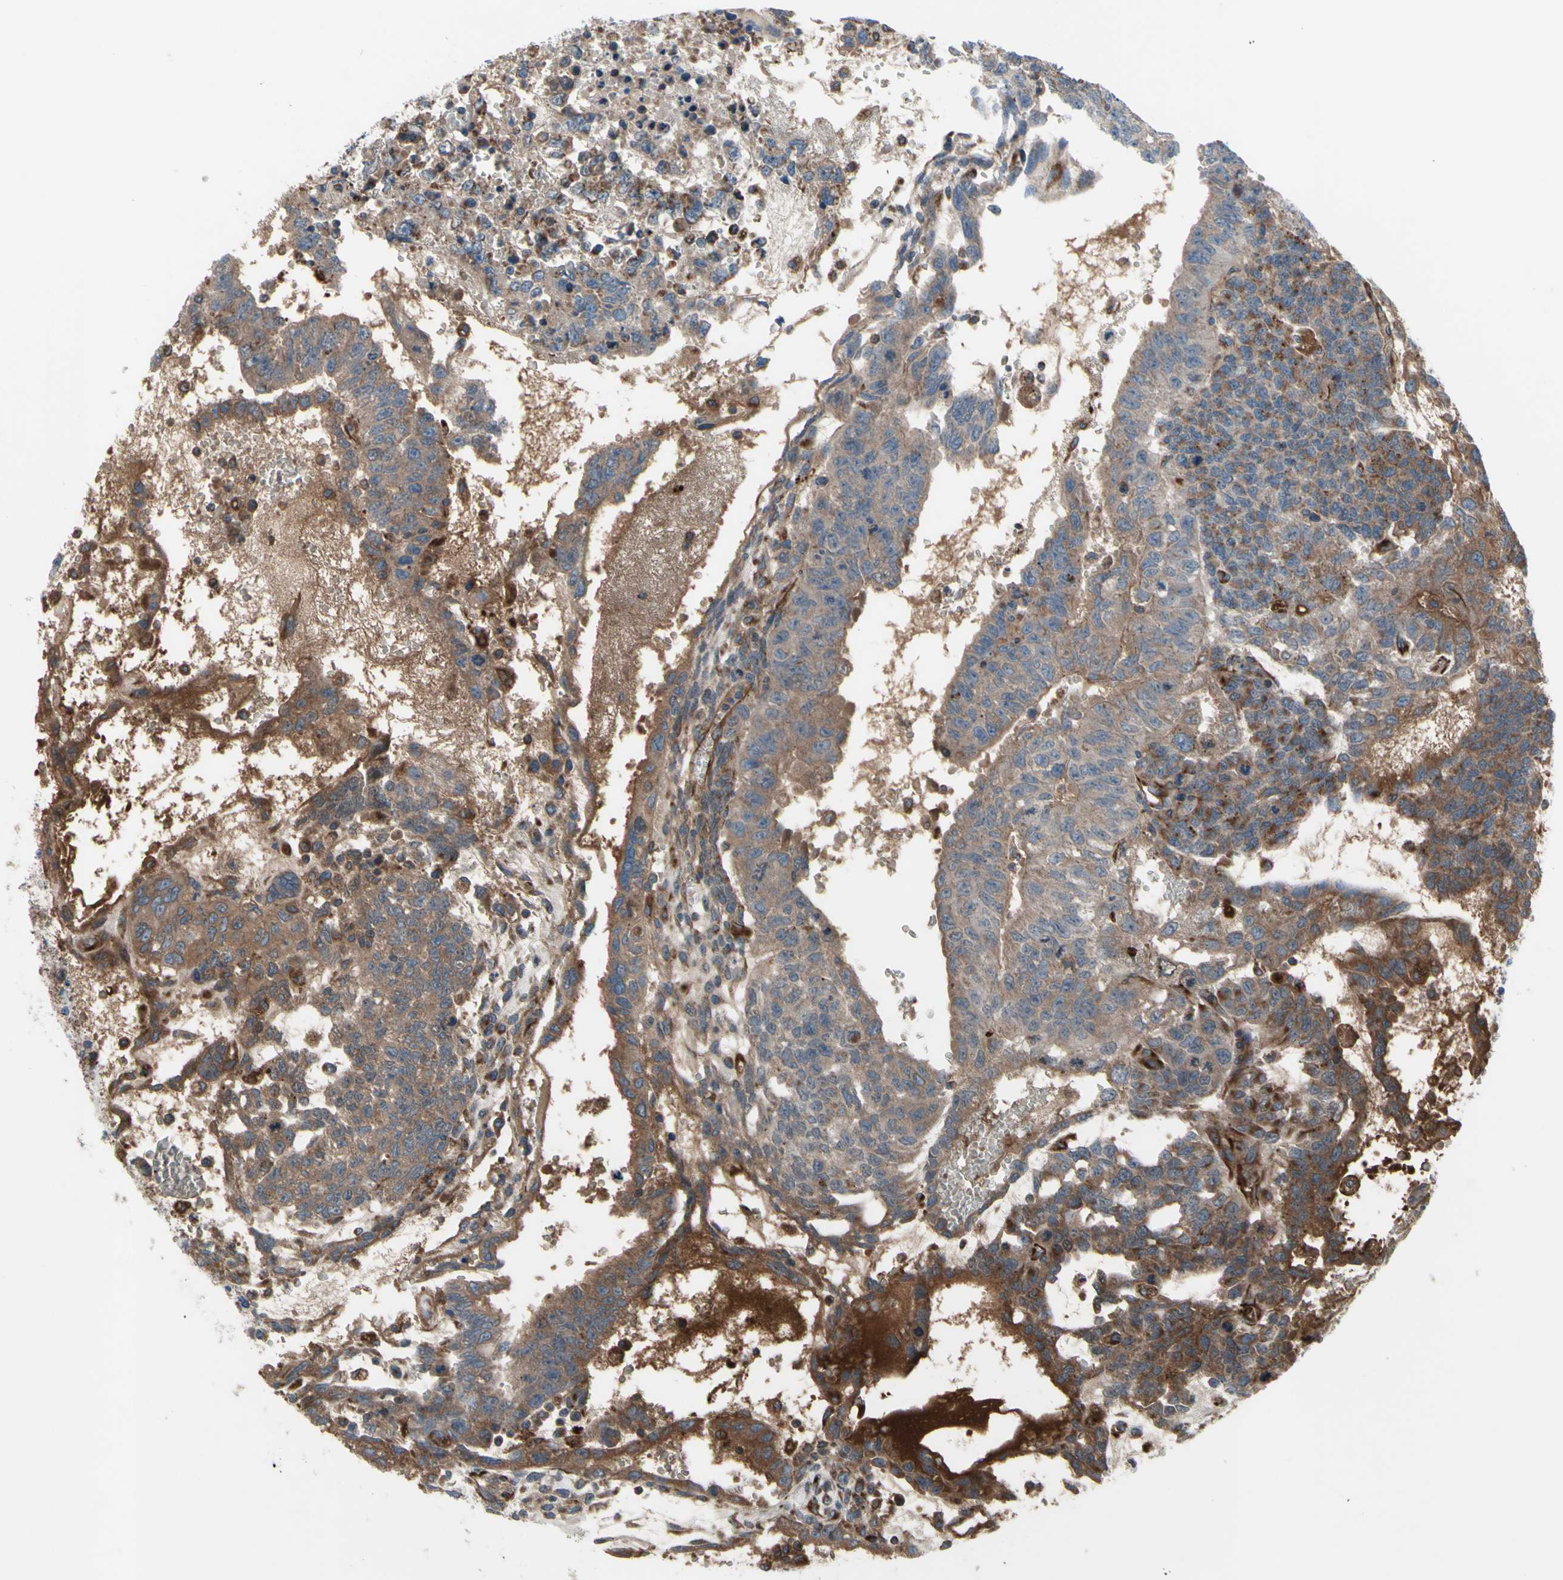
{"staining": {"intensity": "moderate", "quantity": ">75%", "location": "cytoplasmic/membranous"}, "tissue": "testis cancer", "cell_type": "Tumor cells", "image_type": "cancer", "snomed": [{"axis": "morphology", "description": "Seminoma, NOS"}, {"axis": "morphology", "description": "Carcinoma, Embryonal, NOS"}, {"axis": "topography", "description": "Testis"}], "caption": "A photomicrograph of testis cancer stained for a protein reveals moderate cytoplasmic/membranous brown staining in tumor cells.", "gene": "EMC7", "patient": {"sex": "male", "age": 52}}